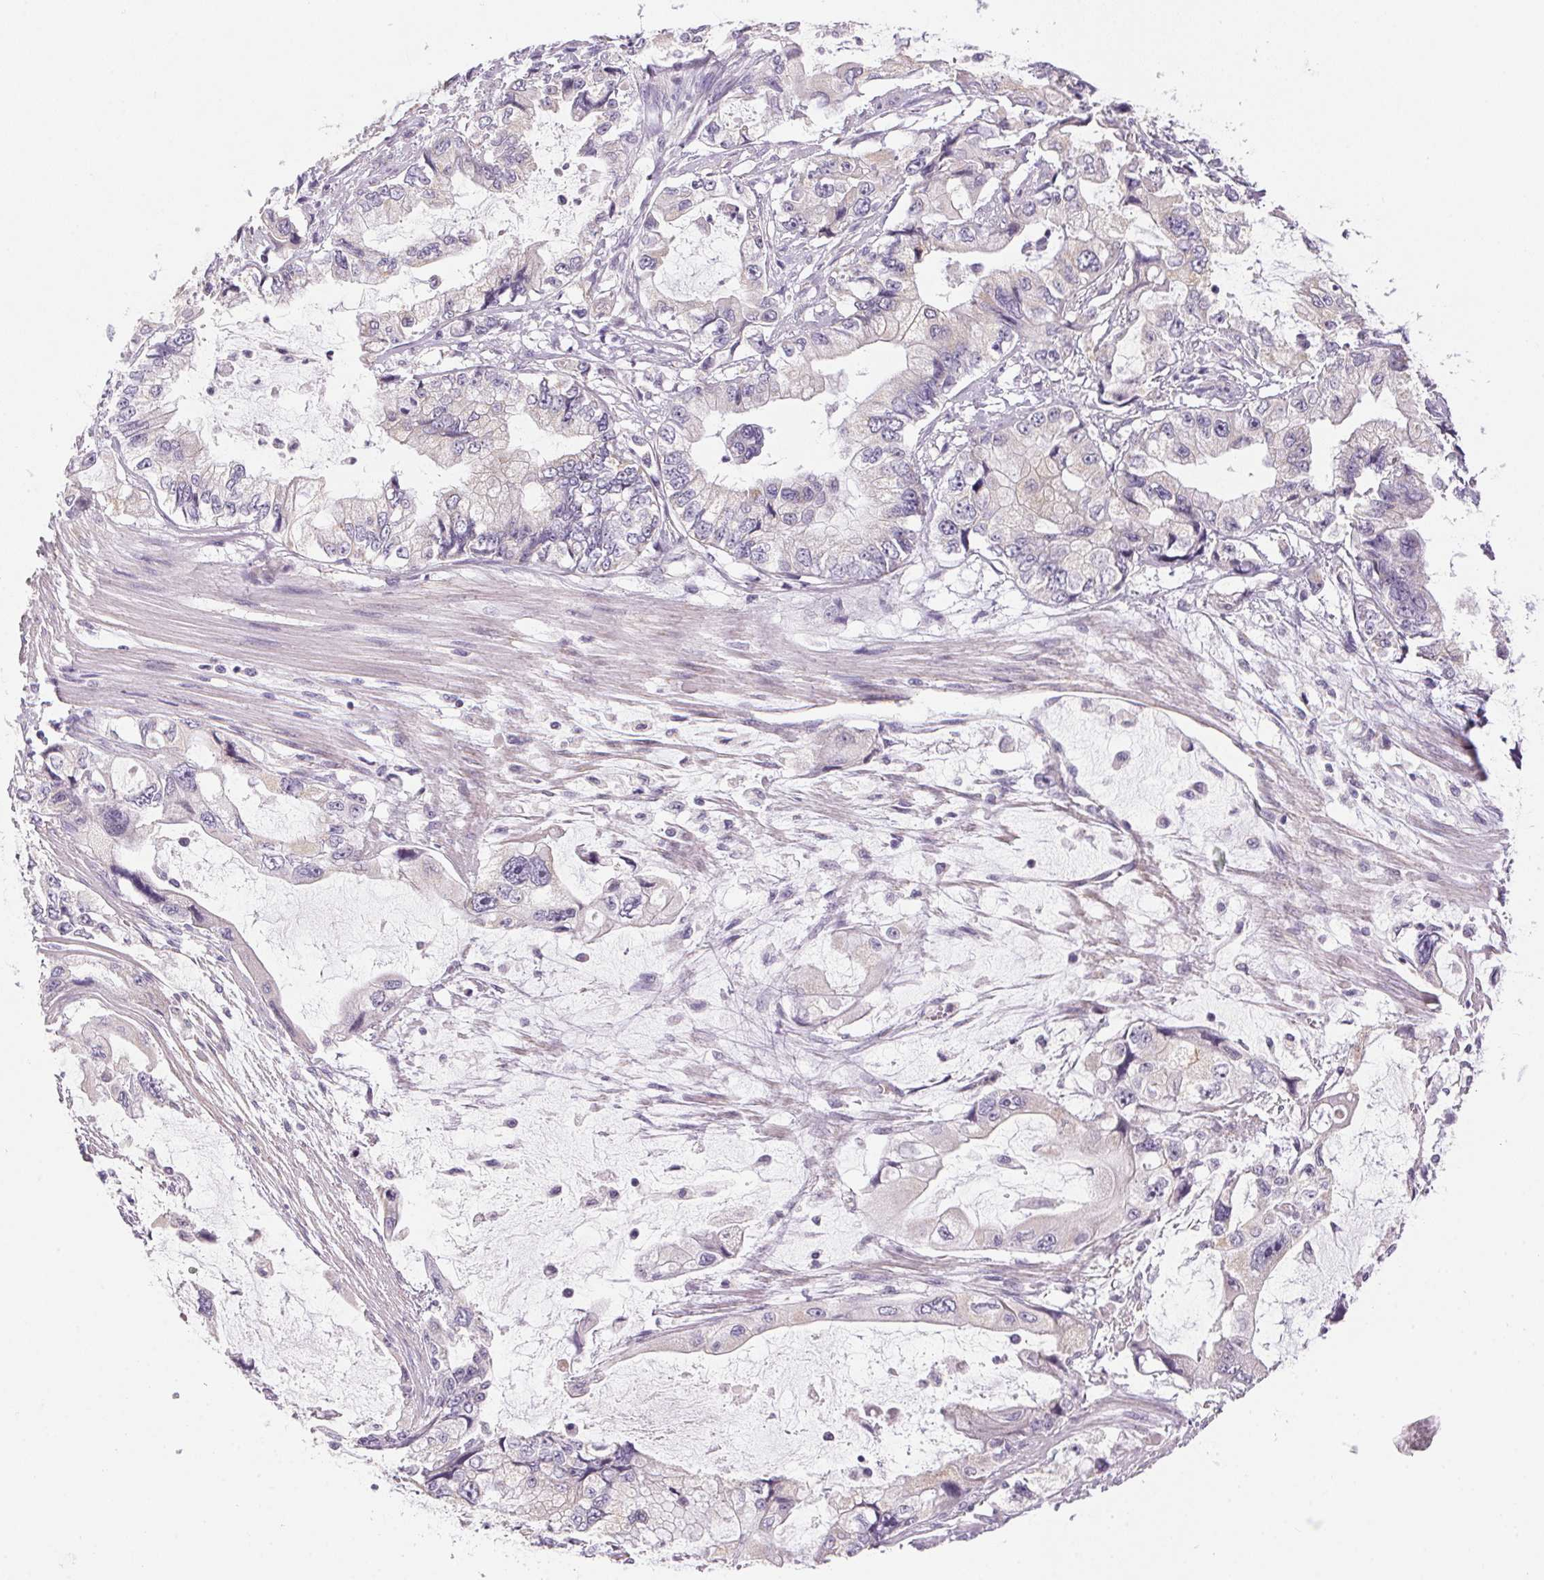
{"staining": {"intensity": "negative", "quantity": "none", "location": "none"}, "tissue": "stomach cancer", "cell_type": "Tumor cells", "image_type": "cancer", "snomed": [{"axis": "morphology", "description": "Adenocarcinoma, NOS"}, {"axis": "topography", "description": "Pancreas"}, {"axis": "topography", "description": "Stomach, upper"}, {"axis": "topography", "description": "Stomach"}], "caption": "The image exhibits no significant positivity in tumor cells of stomach adenocarcinoma.", "gene": "SMYD1", "patient": {"sex": "male", "age": 77}}